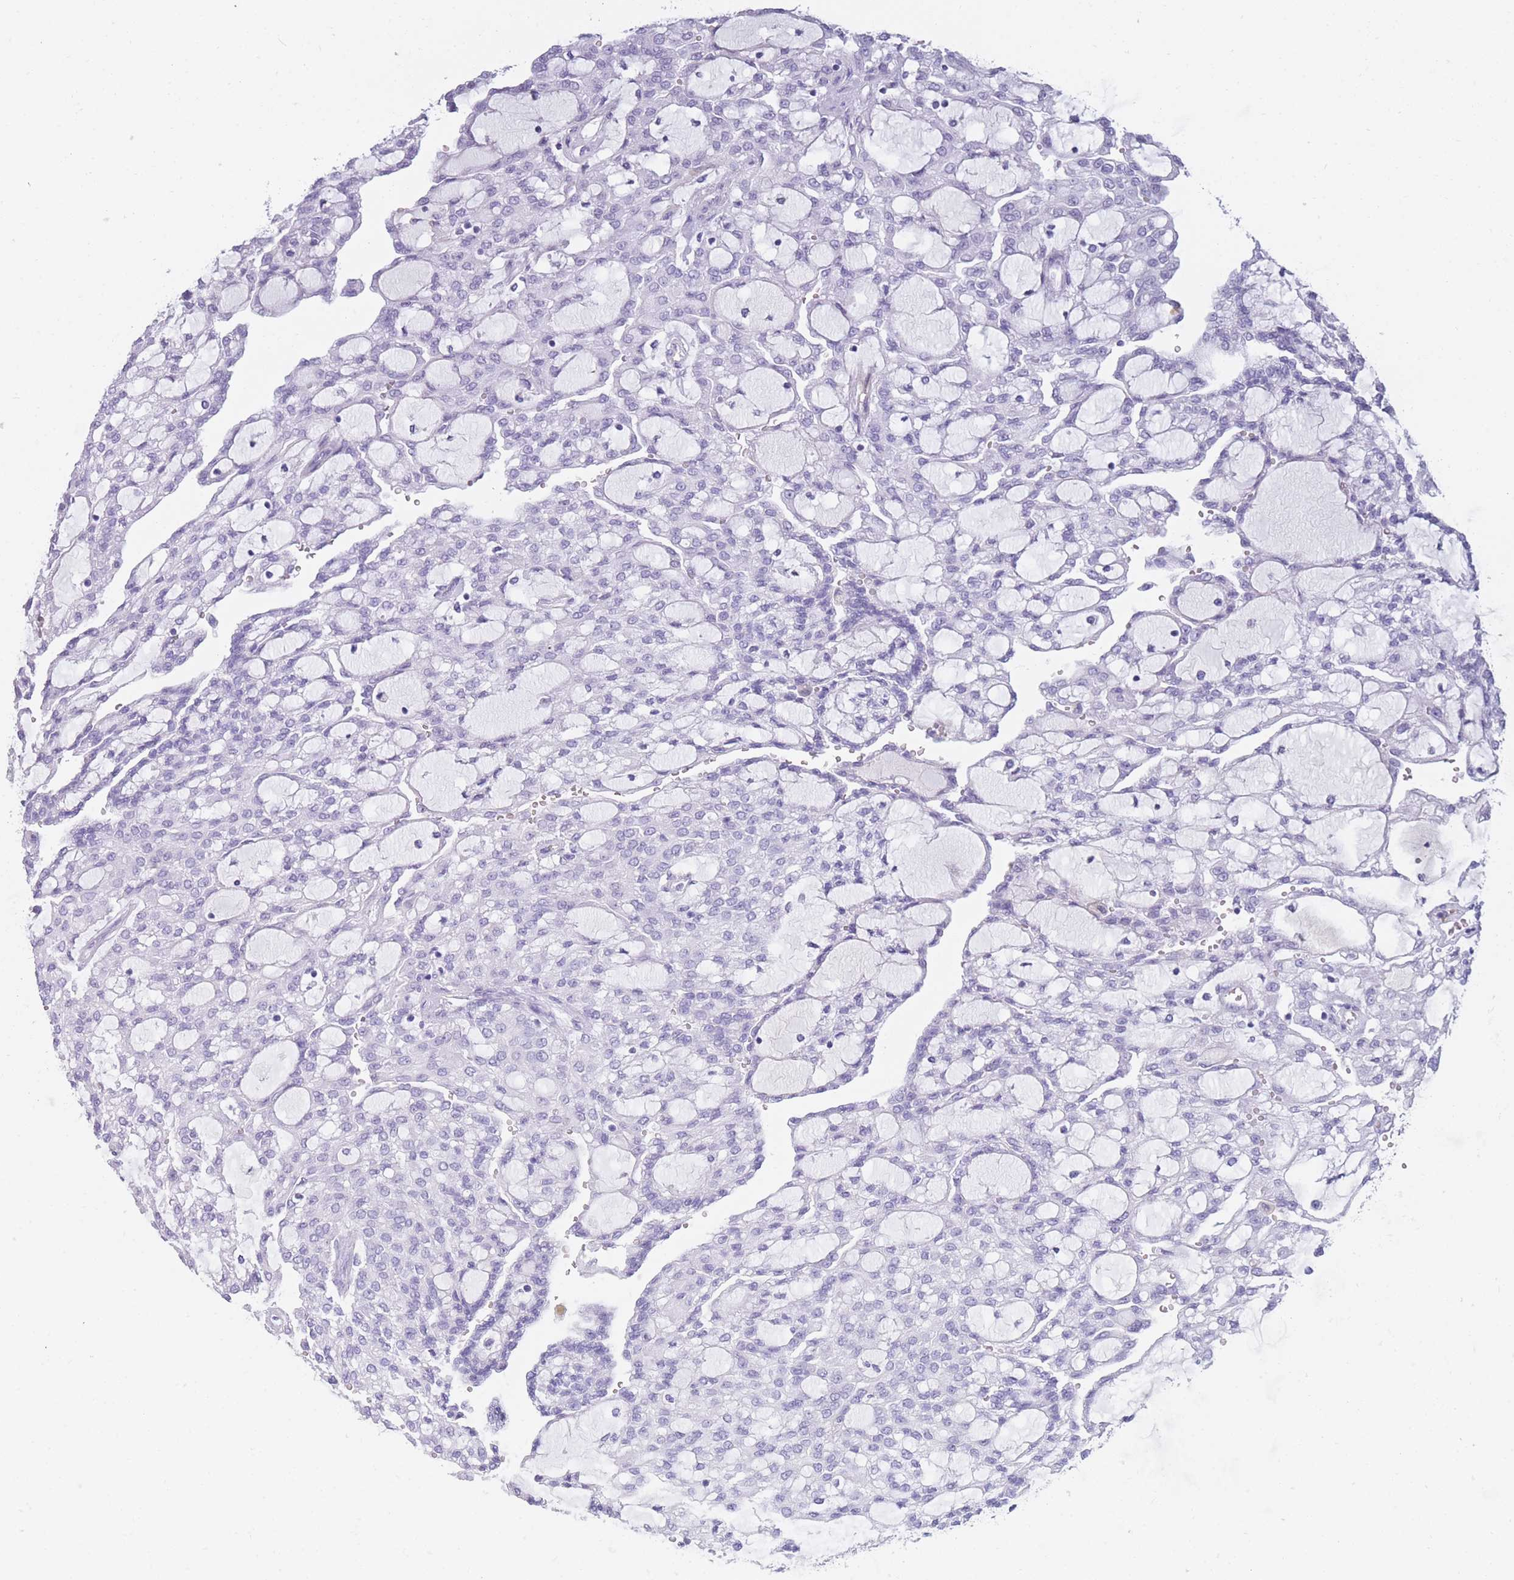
{"staining": {"intensity": "negative", "quantity": "none", "location": "none"}, "tissue": "renal cancer", "cell_type": "Tumor cells", "image_type": "cancer", "snomed": [{"axis": "morphology", "description": "Adenocarcinoma, NOS"}, {"axis": "topography", "description": "Kidney"}], "caption": "IHC photomicrograph of neoplastic tissue: renal cancer (adenocarcinoma) stained with DAB exhibits no significant protein staining in tumor cells.", "gene": "TNFSF11", "patient": {"sex": "male", "age": 63}}